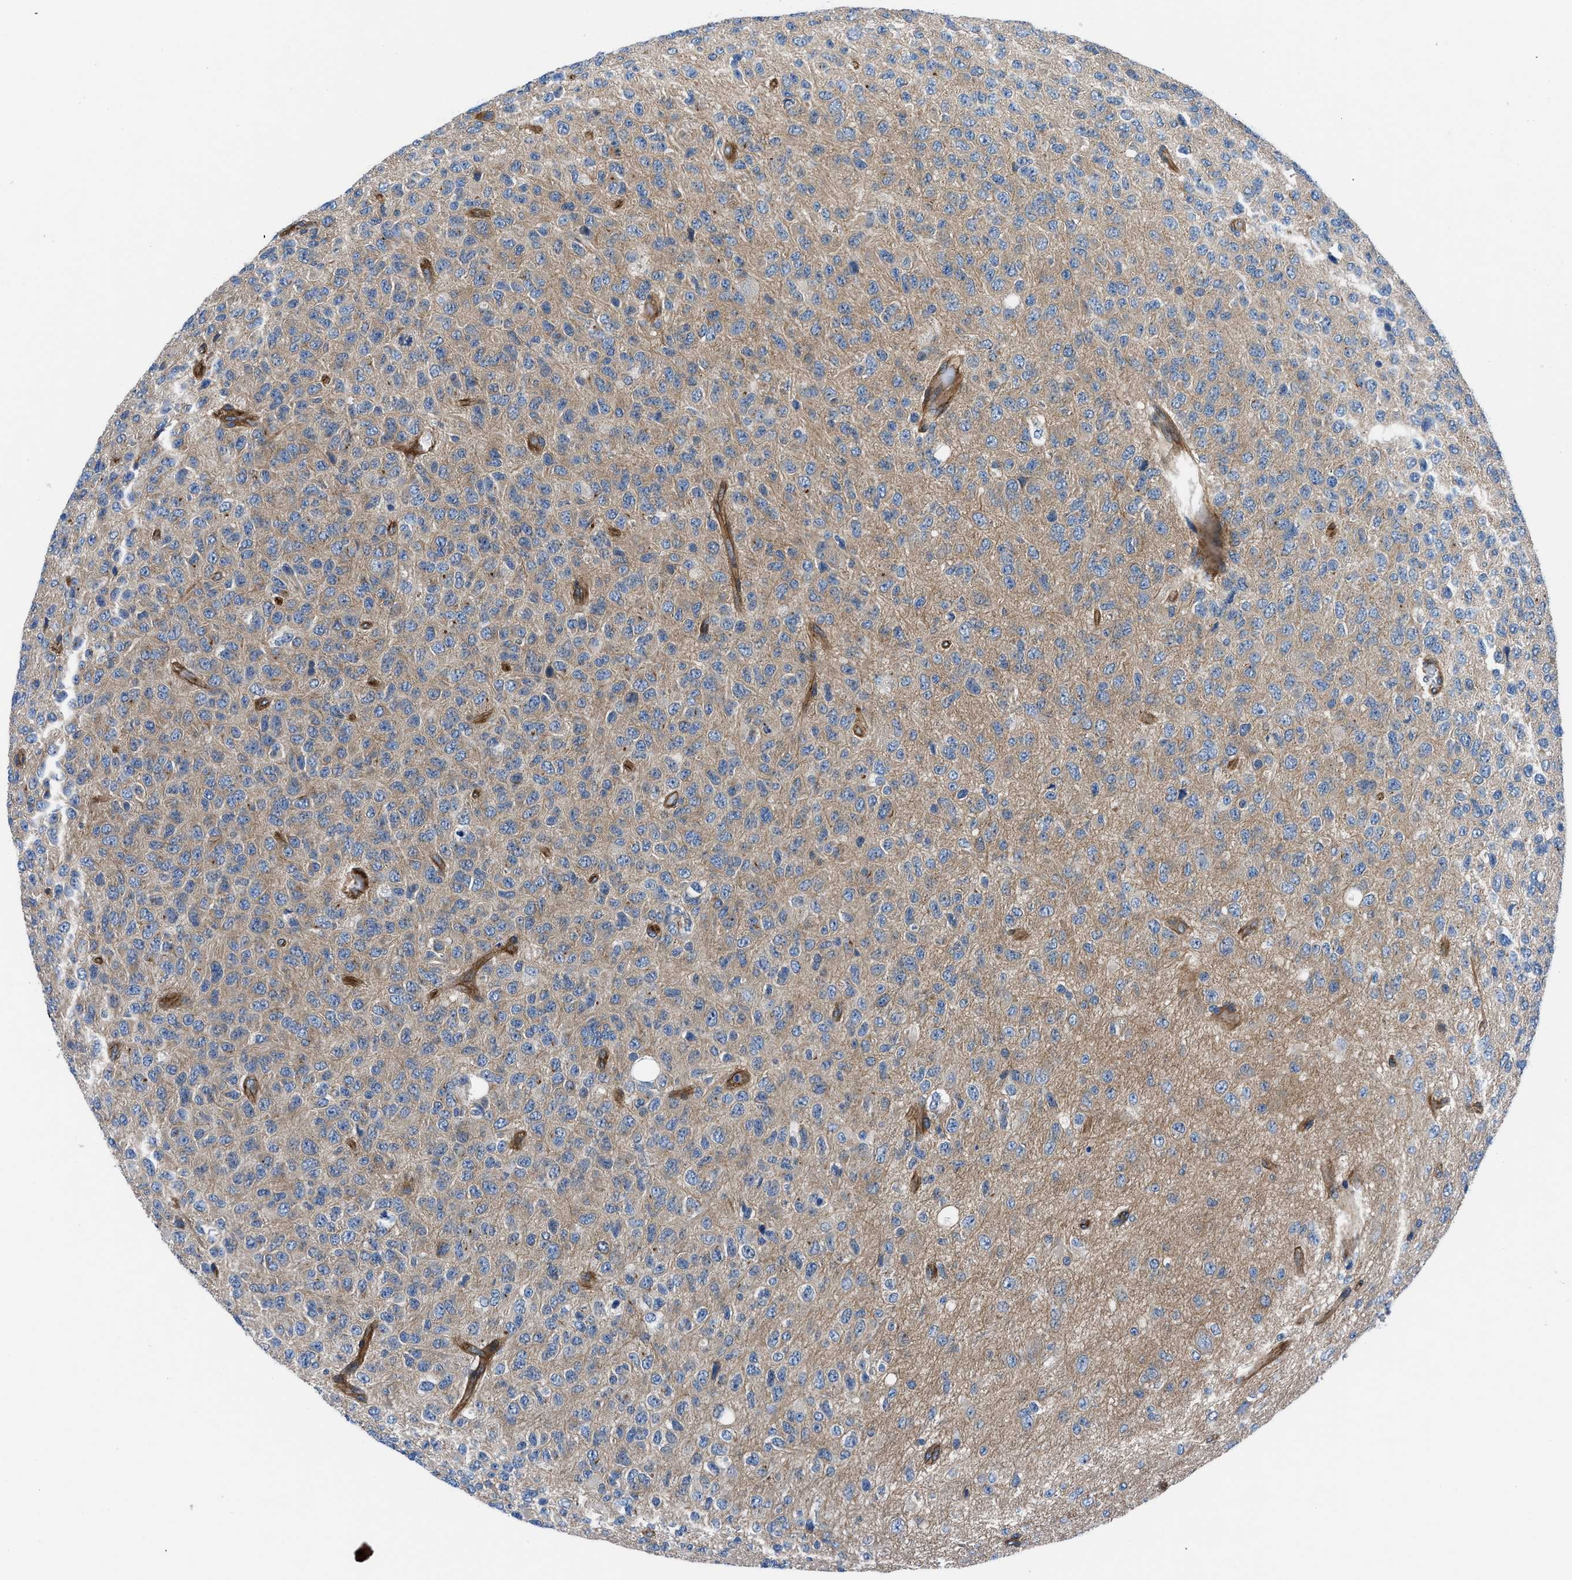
{"staining": {"intensity": "moderate", "quantity": "25%-75%", "location": "cytoplasmic/membranous"}, "tissue": "glioma", "cell_type": "Tumor cells", "image_type": "cancer", "snomed": [{"axis": "morphology", "description": "Glioma, malignant, High grade"}, {"axis": "topography", "description": "pancreas cauda"}], "caption": "An IHC micrograph of tumor tissue is shown. Protein staining in brown highlights moderate cytoplasmic/membranous positivity in glioma within tumor cells.", "gene": "TRIP4", "patient": {"sex": "male", "age": 60}}